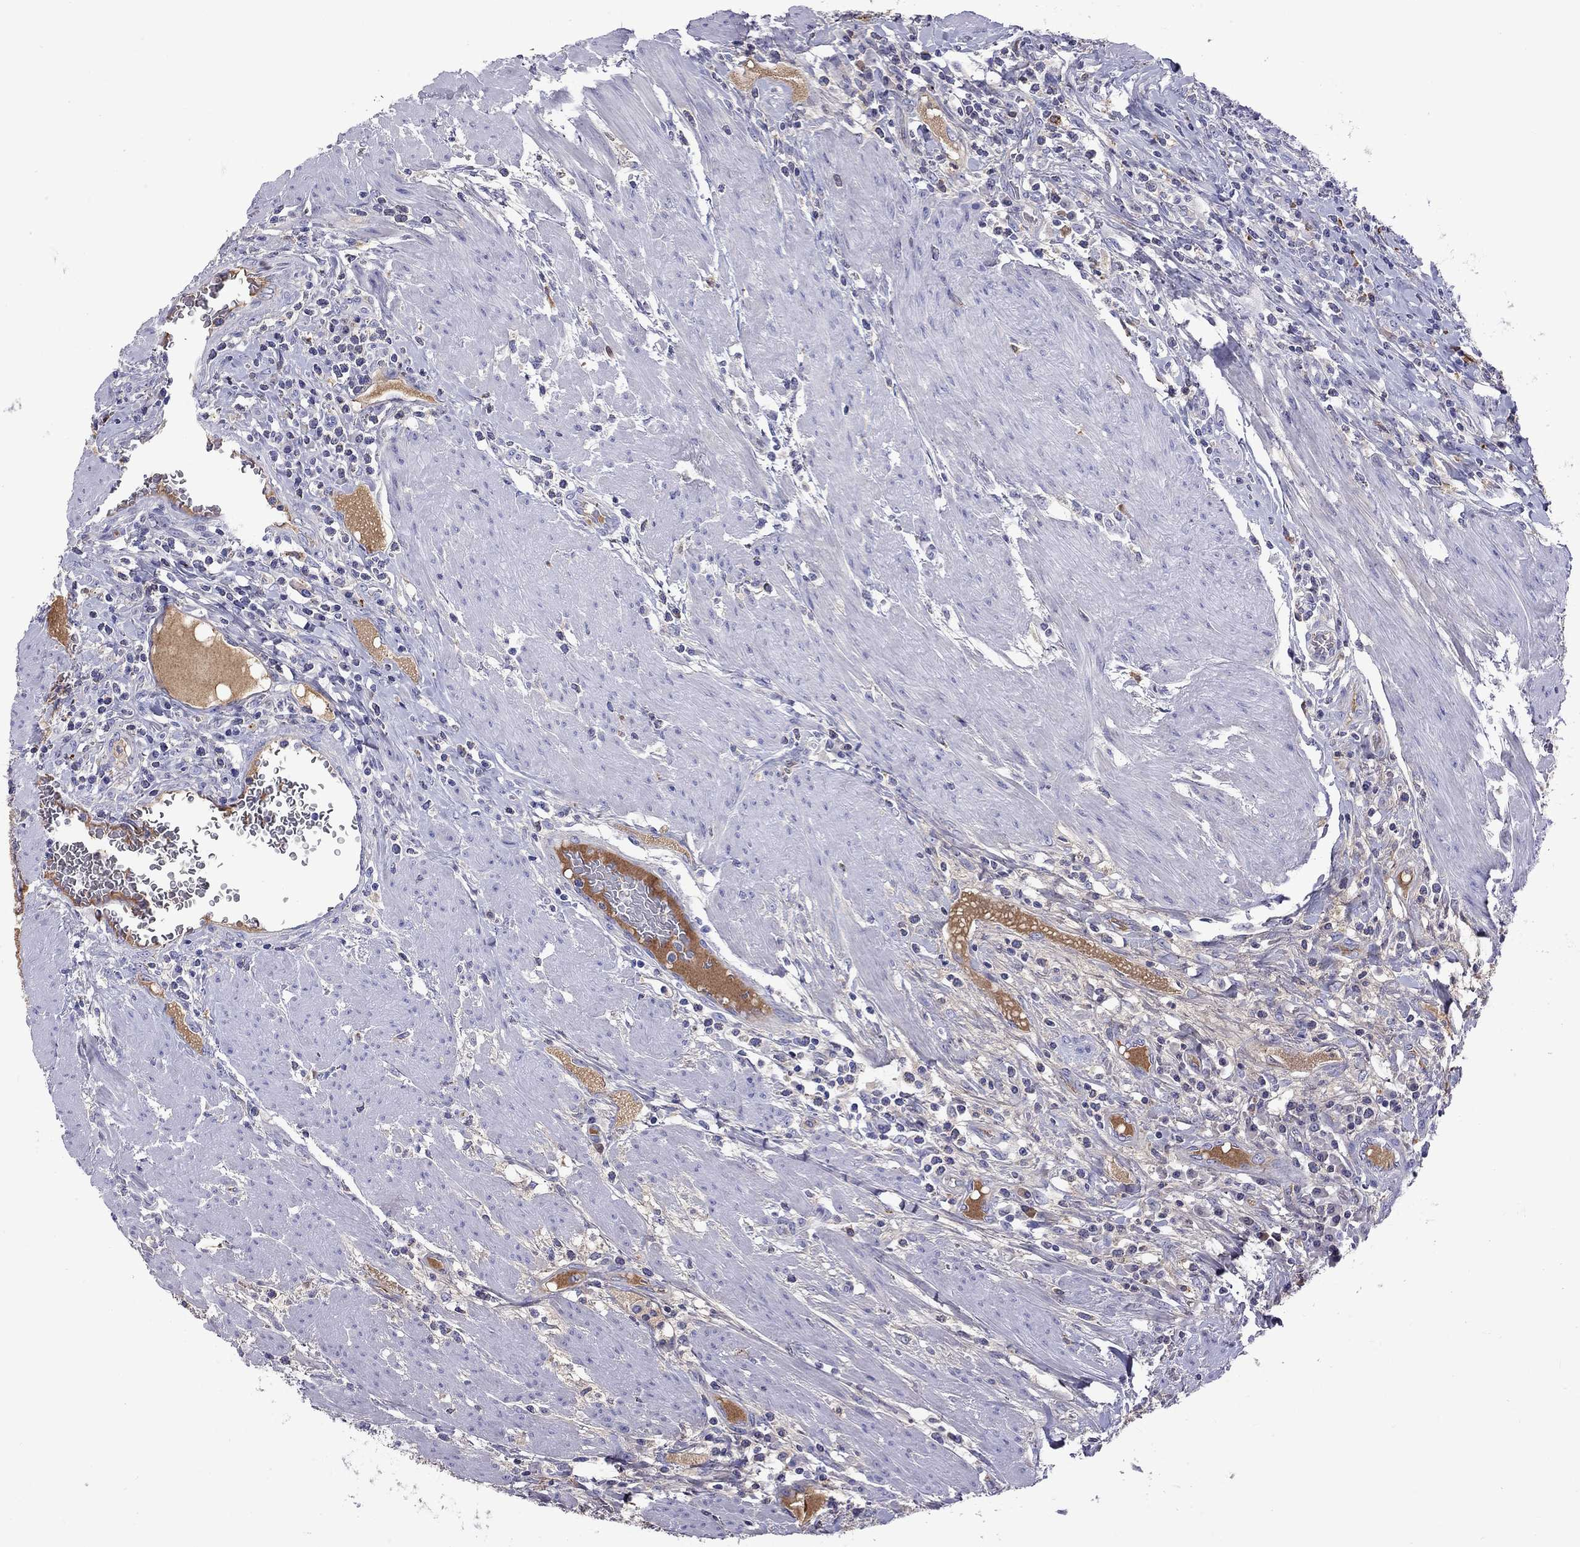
{"staining": {"intensity": "negative", "quantity": "none", "location": "none"}, "tissue": "colorectal cancer", "cell_type": "Tumor cells", "image_type": "cancer", "snomed": [{"axis": "morphology", "description": "Adenocarcinoma, NOS"}, {"axis": "topography", "description": "Colon"}], "caption": "Protein analysis of colorectal cancer (adenocarcinoma) shows no significant positivity in tumor cells. The staining was performed using DAB (3,3'-diaminobenzidine) to visualize the protein expression in brown, while the nuclei were stained in blue with hematoxylin (Magnification: 20x).", "gene": "SERPINA3", "patient": {"sex": "male", "age": 53}}